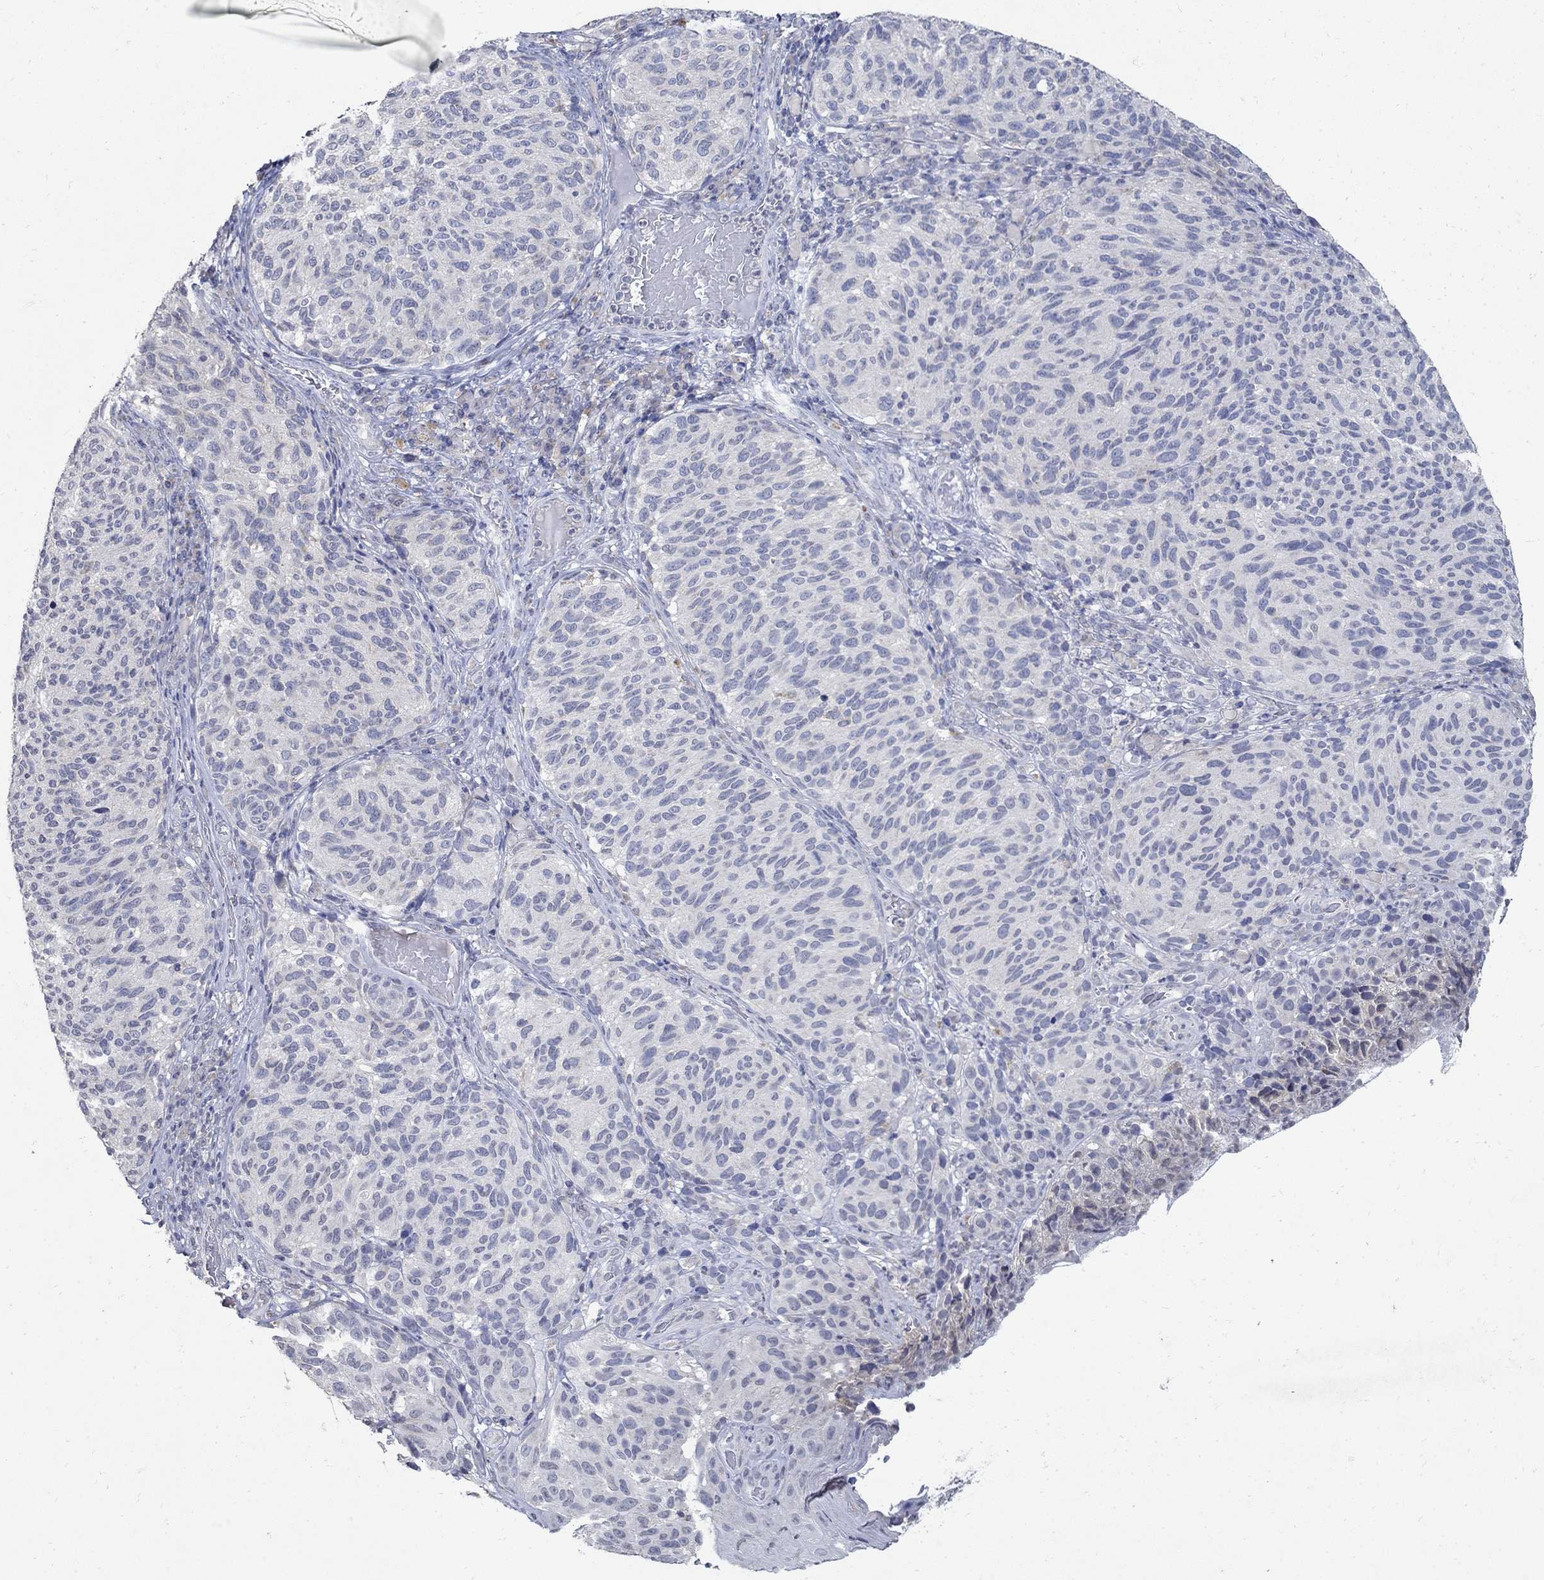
{"staining": {"intensity": "negative", "quantity": "none", "location": "none"}, "tissue": "melanoma", "cell_type": "Tumor cells", "image_type": "cancer", "snomed": [{"axis": "morphology", "description": "Malignant melanoma, NOS"}, {"axis": "topography", "description": "Skin"}], "caption": "Tumor cells show no significant staining in malignant melanoma.", "gene": "TMEM169", "patient": {"sex": "female", "age": 73}}